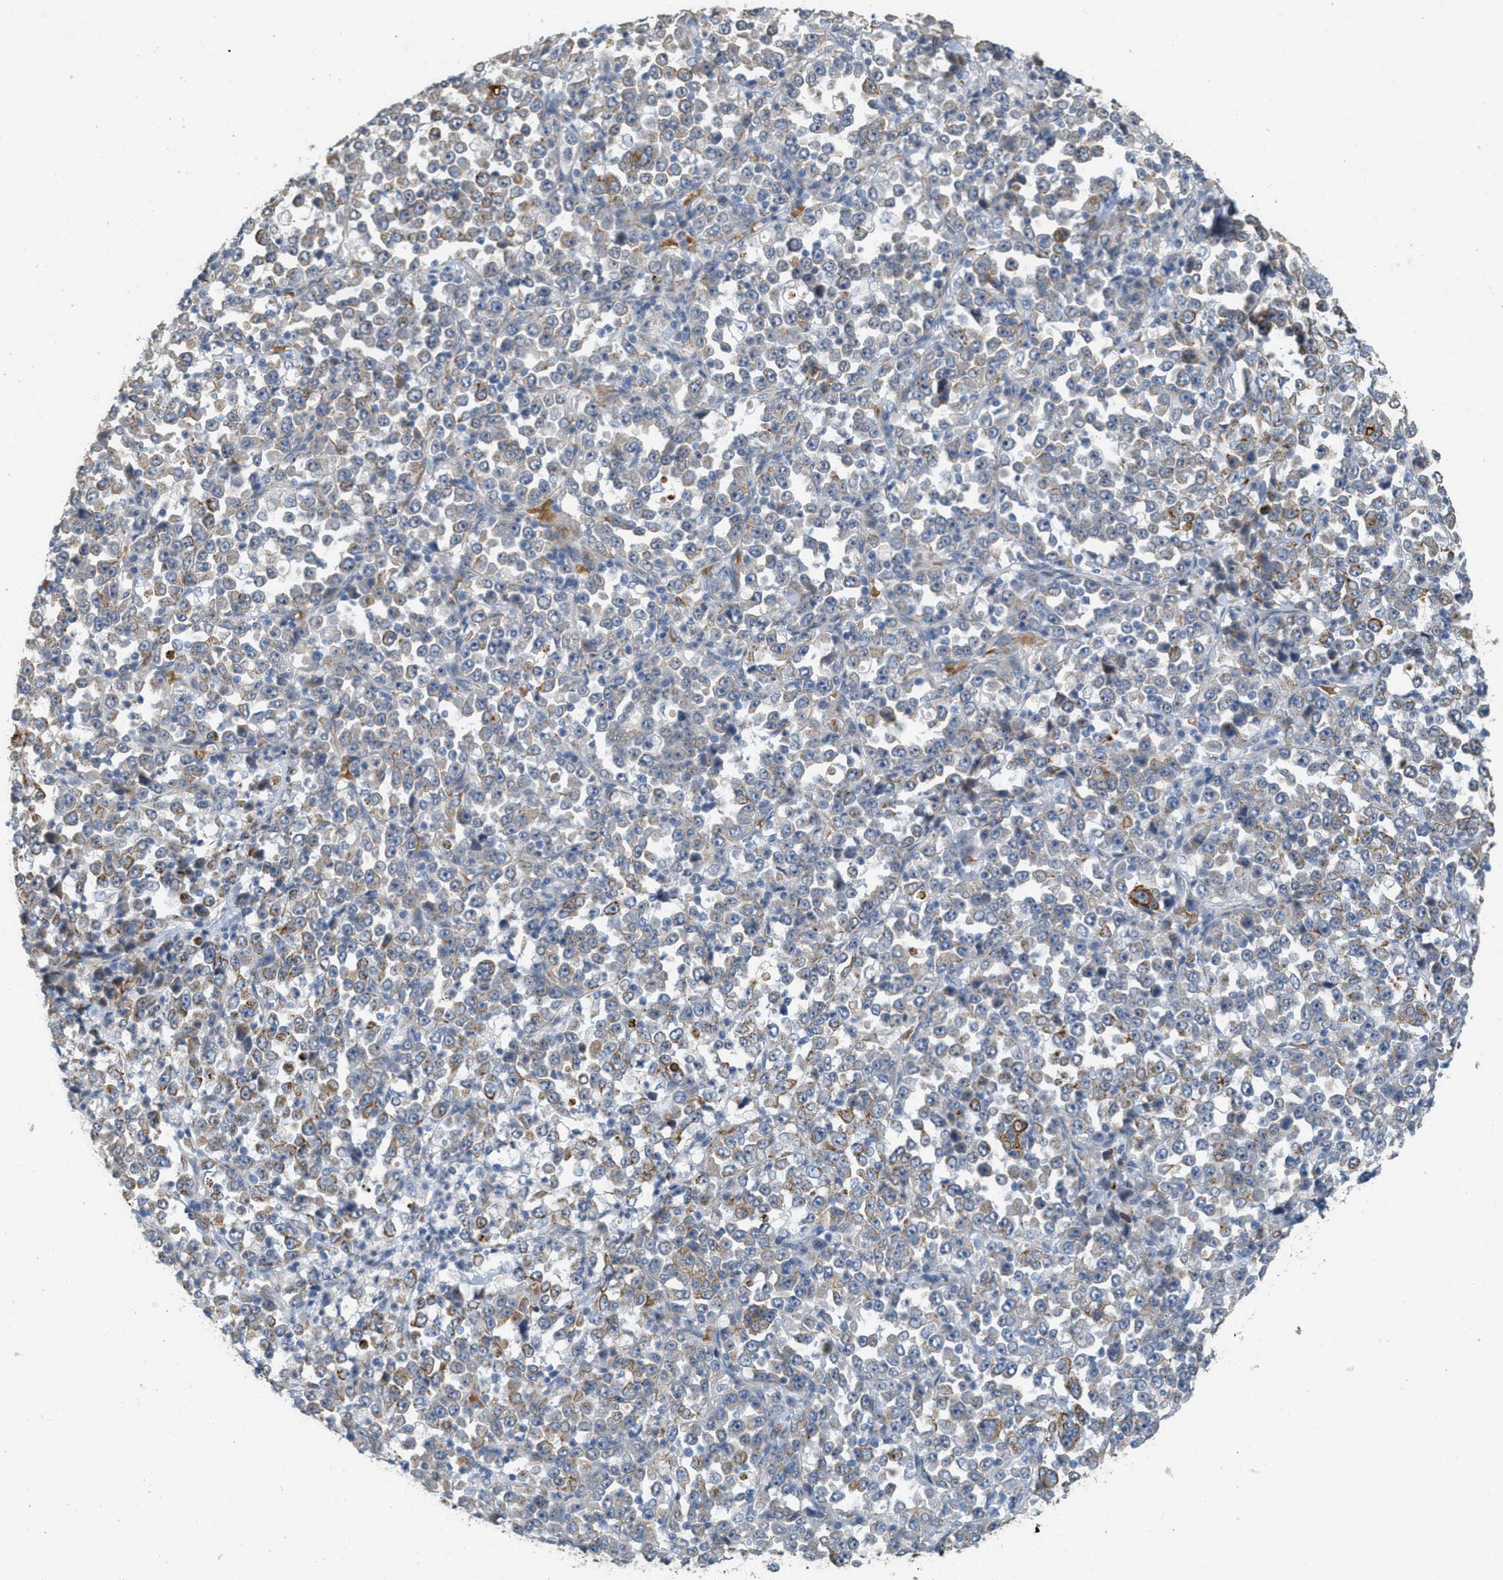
{"staining": {"intensity": "strong", "quantity": "<25%", "location": "cytoplasmic/membranous"}, "tissue": "stomach cancer", "cell_type": "Tumor cells", "image_type": "cancer", "snomed": [{"axis": "morphology", "description": "Normal tissue, NOS"}, {"axis": "morphology", "description": "Adenocarcinoma, NOS"}, {"axis": "topography", "description": "Stomach, upper"}, {"axis": "topography", "description": "Stomach"}], "caption": "Human stomach adenocarcinoma stained with a protein marker reveals strong staining in tumor cells.", "gene": "MRS2", "patient": {"sex": "male", "age": 59}}